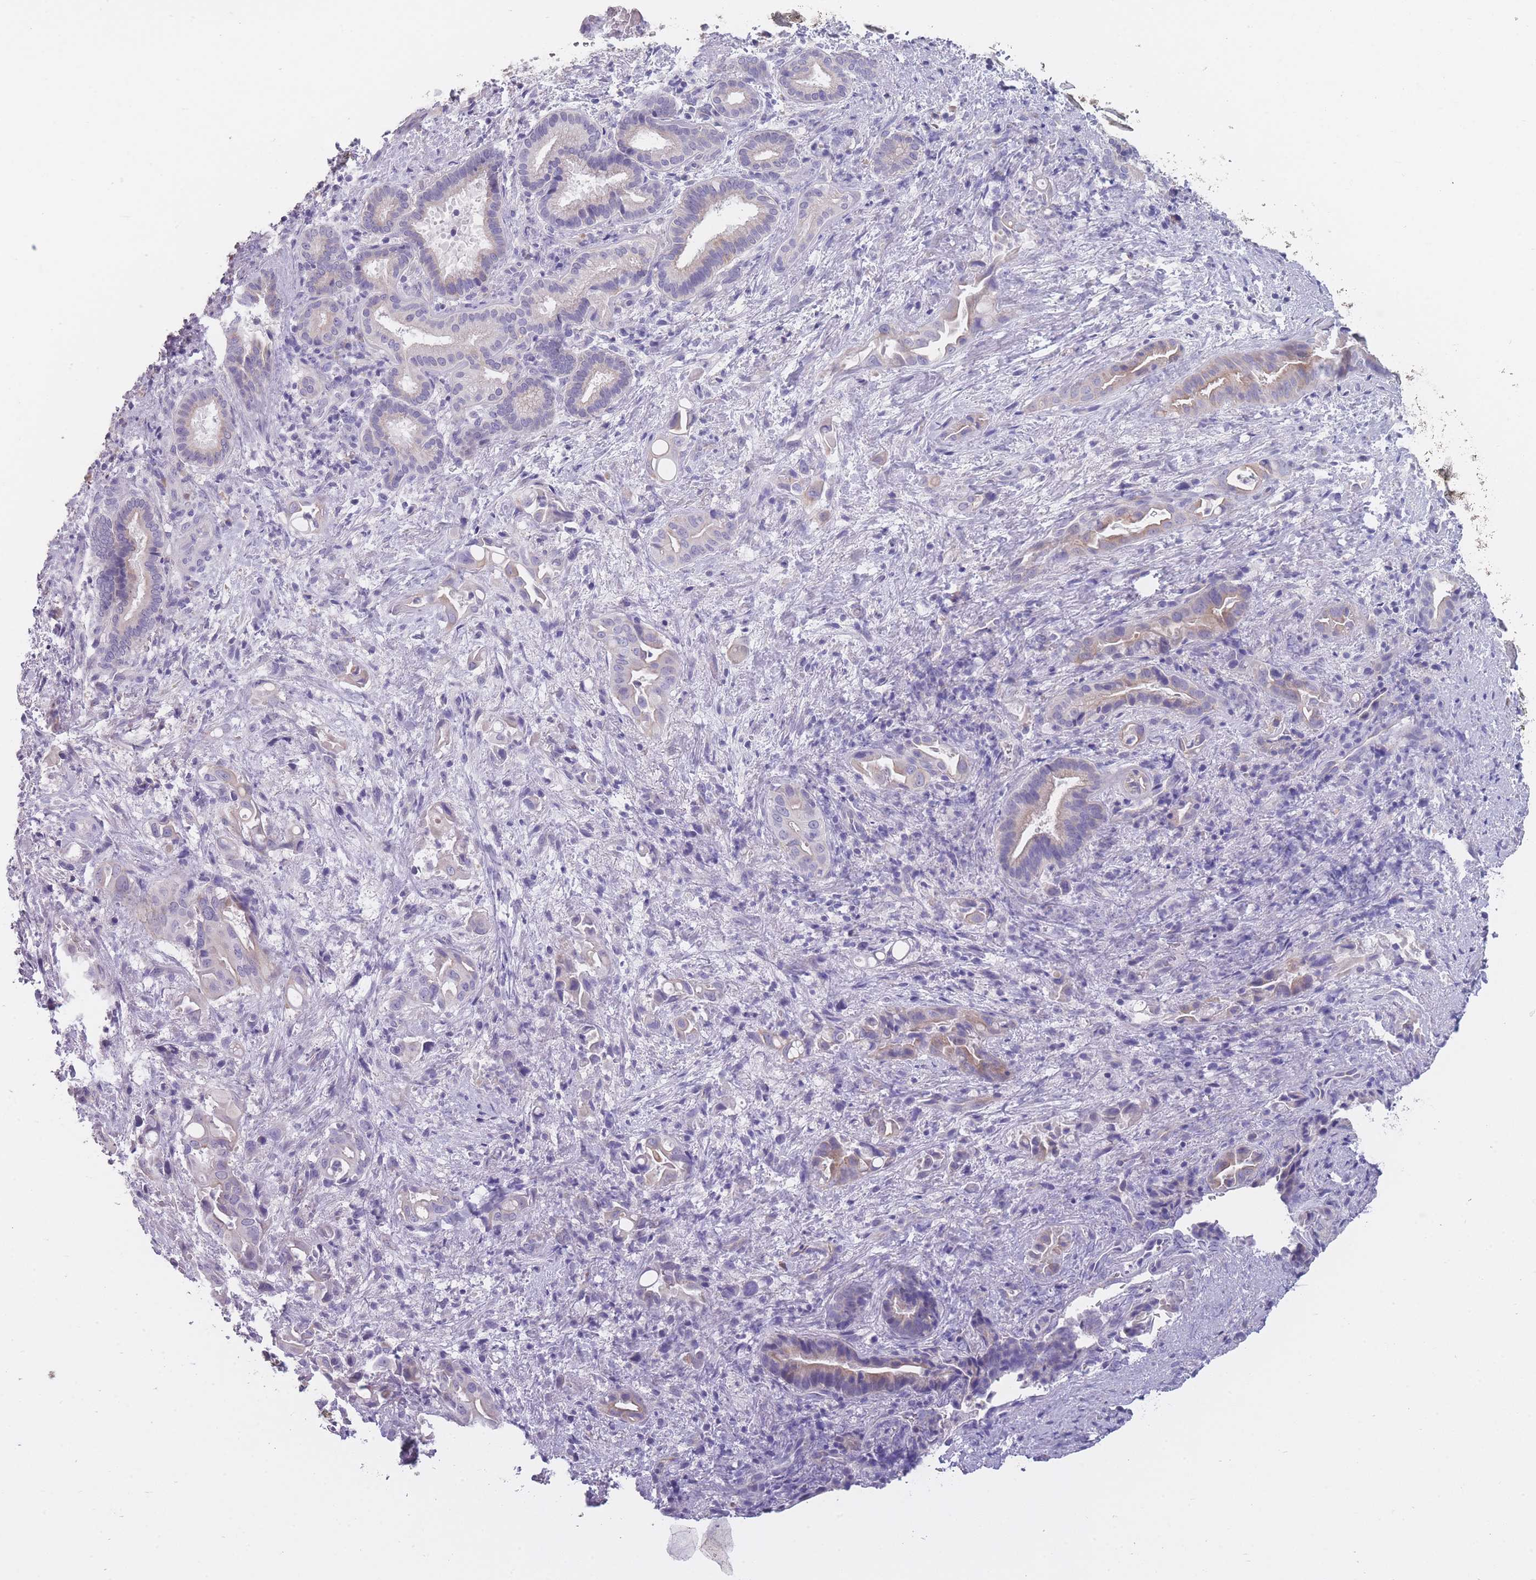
{"staining": {"intensity": "weak", "quantity": "25%-75%", "location": "cytoplasmic/membranous"}, "tissue": "liver cancer", "cell_type": "Tumor cells", "image_type": "cancer", "snomed": [{"axis": "morphology", "description": "Cholangiocarcinoma"}, {"axis": "topography", "description": "Liver"}], "caption": "Liver cancer tissue shows weak cytoplasmic/membranous expression in about 25%-75% of tumor cells, visualized by immunohistochemistry.", "gene": "DCANP1", "patient": {"sex": "female", "age": 68}}